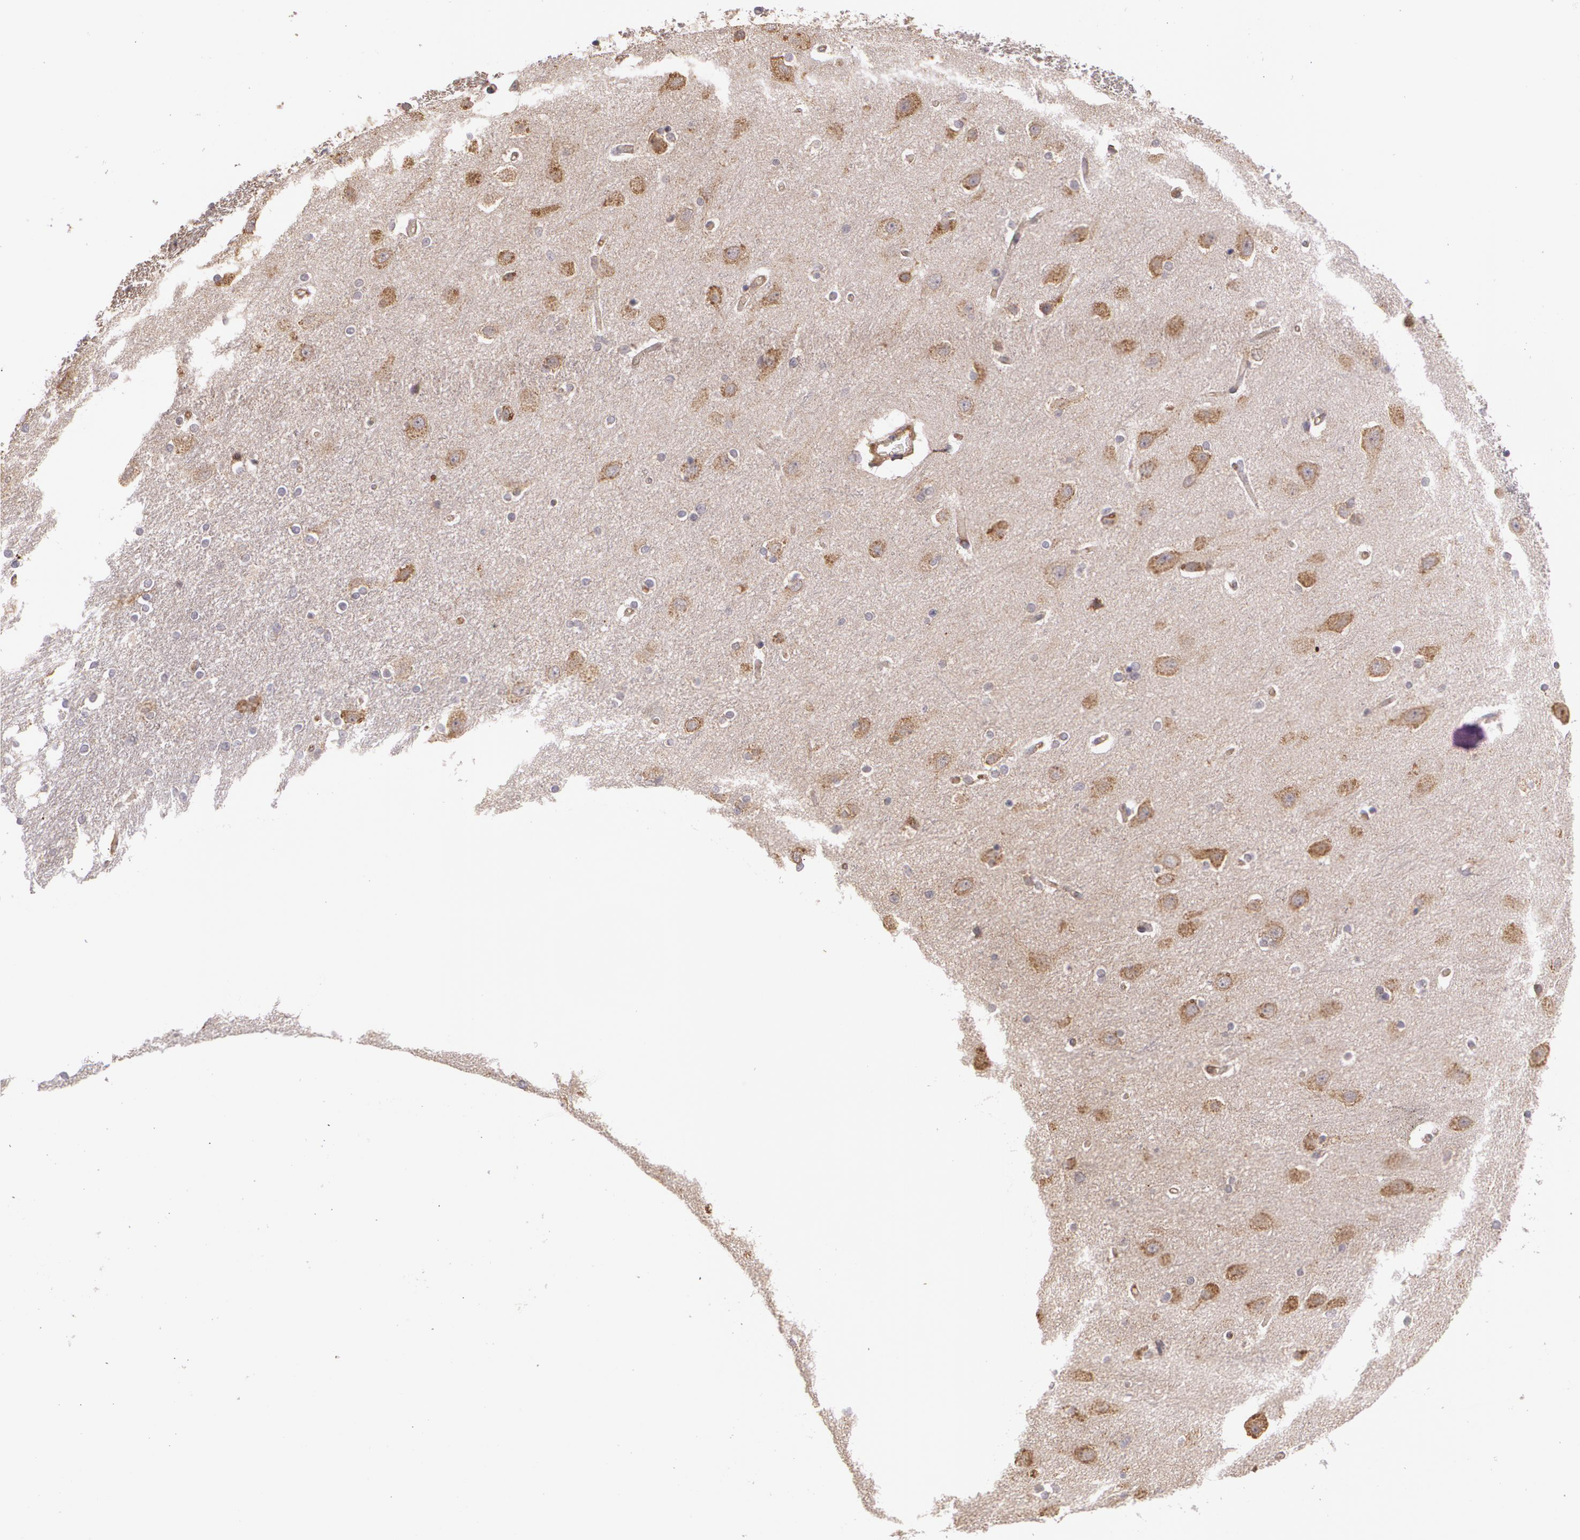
{"staining": {"intensity": "negative", "quantity": "none", "location": "none"}, "tissue": "caudate", "cell_type": "Glial cells", "image_type": "normal", "snomed": [{"axis": "morphology", "description": "Normal tissue, NOS"}, {"axis": "topography", "description": "Lateral ventricle wall"}], "caption": "Immunohistochemistry of benign caudate reveals no staining in glial cells.", "gene": "ECE1", "patient": {"sex": "female", "age": 54}}